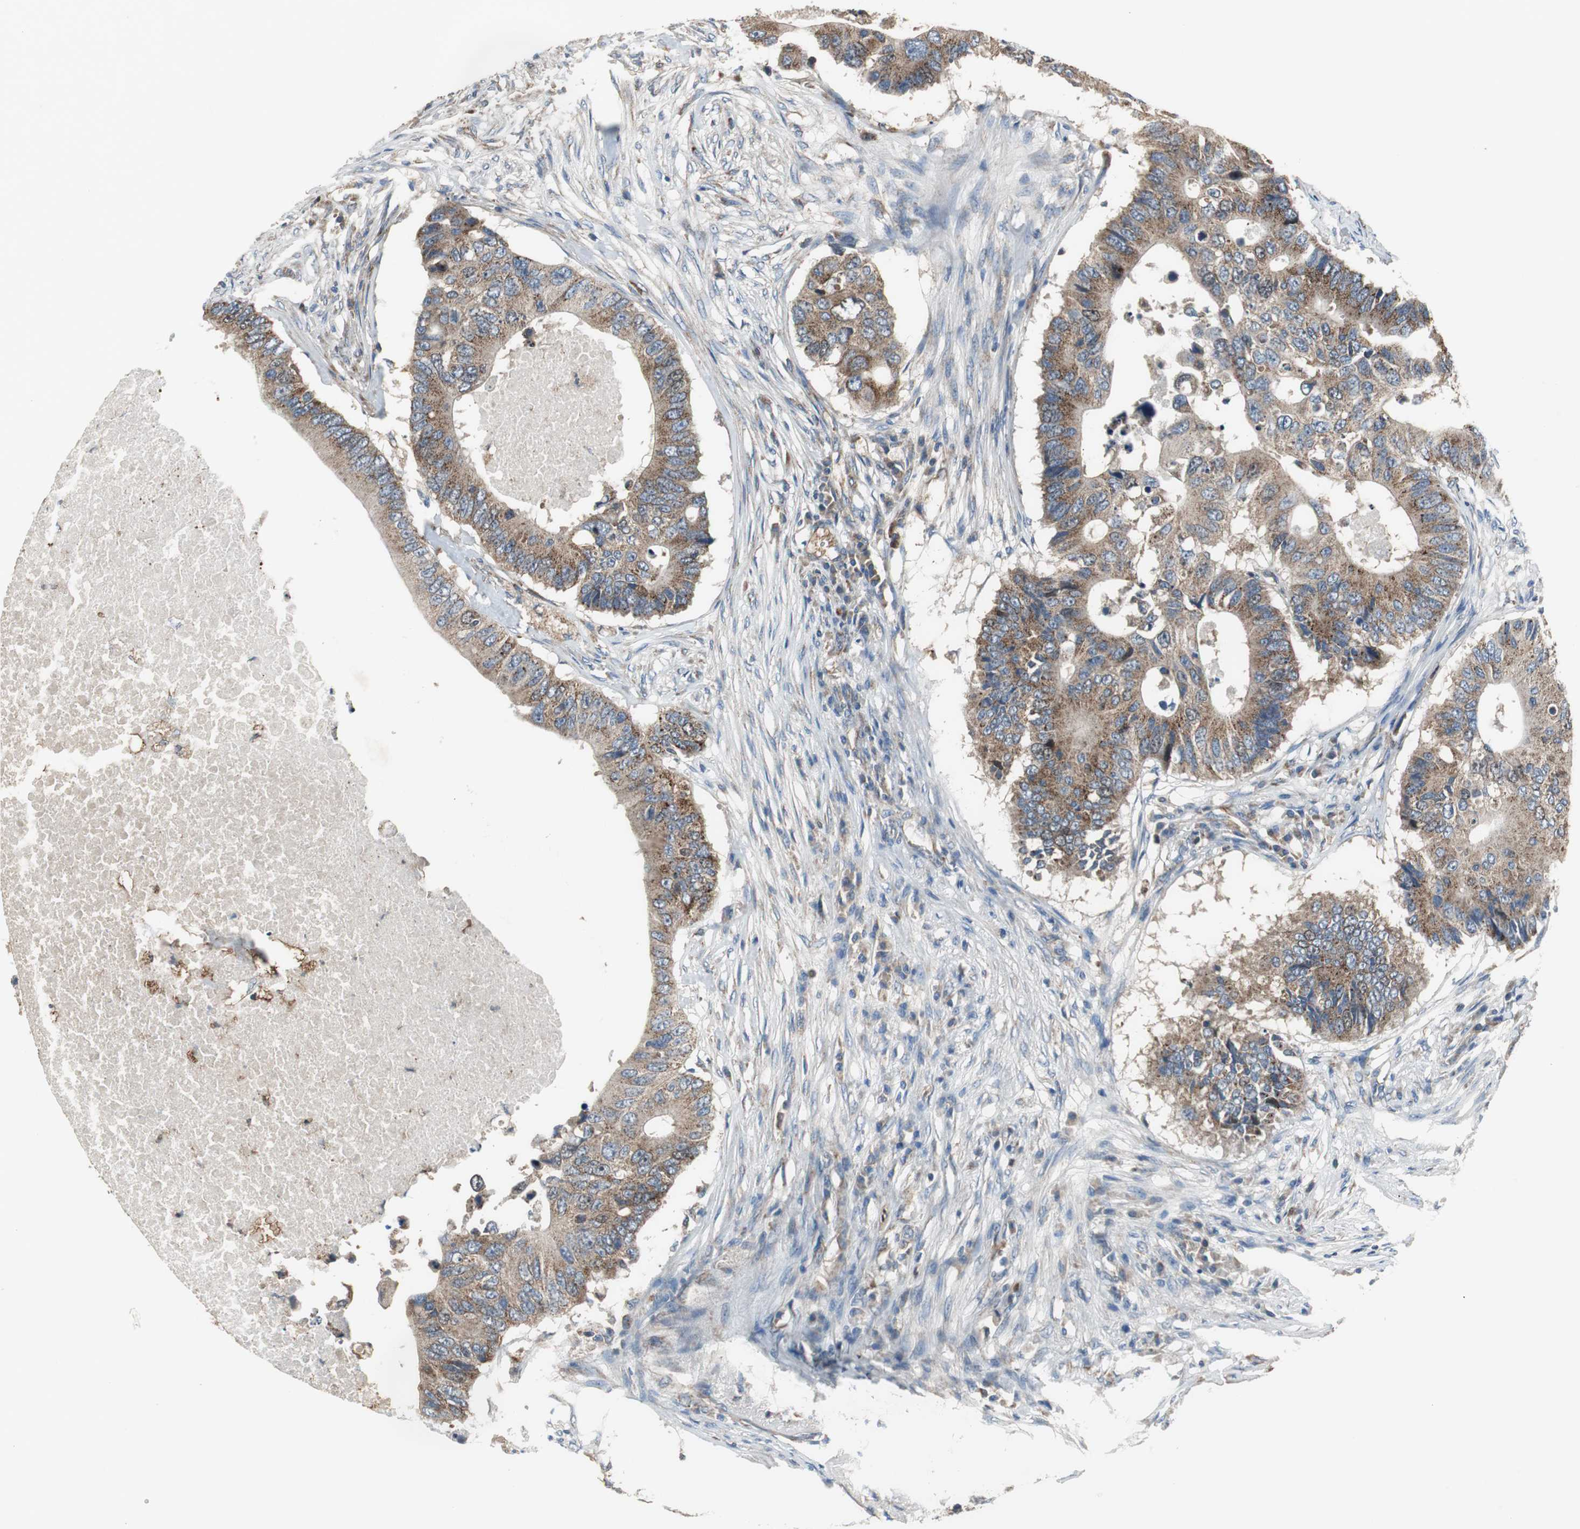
{"staining": {"intensity": "moderate", "quantity": ">75%", "location": "cytoplasmic/membranous"}, "tissue": "colorectal cancer", "cell_type": "Tumor cells", "image_type": "cancer", "snomed": [{"axis": "morphology", "description": "Adenocarcinoma, NOS"}, {"axis": "topography", "description": "Colon"}], "caption": "A medium amount of moderate cytoplasmic/membranous expression is appreciated in approximately >75% of tumor cells in adenocarcinoma (colorectal) tissue. (Brightfield microscopy of DAB IHC at high magnification).", "gene": "PI4KB", "patient": {"sex": "male", "age": 71}}